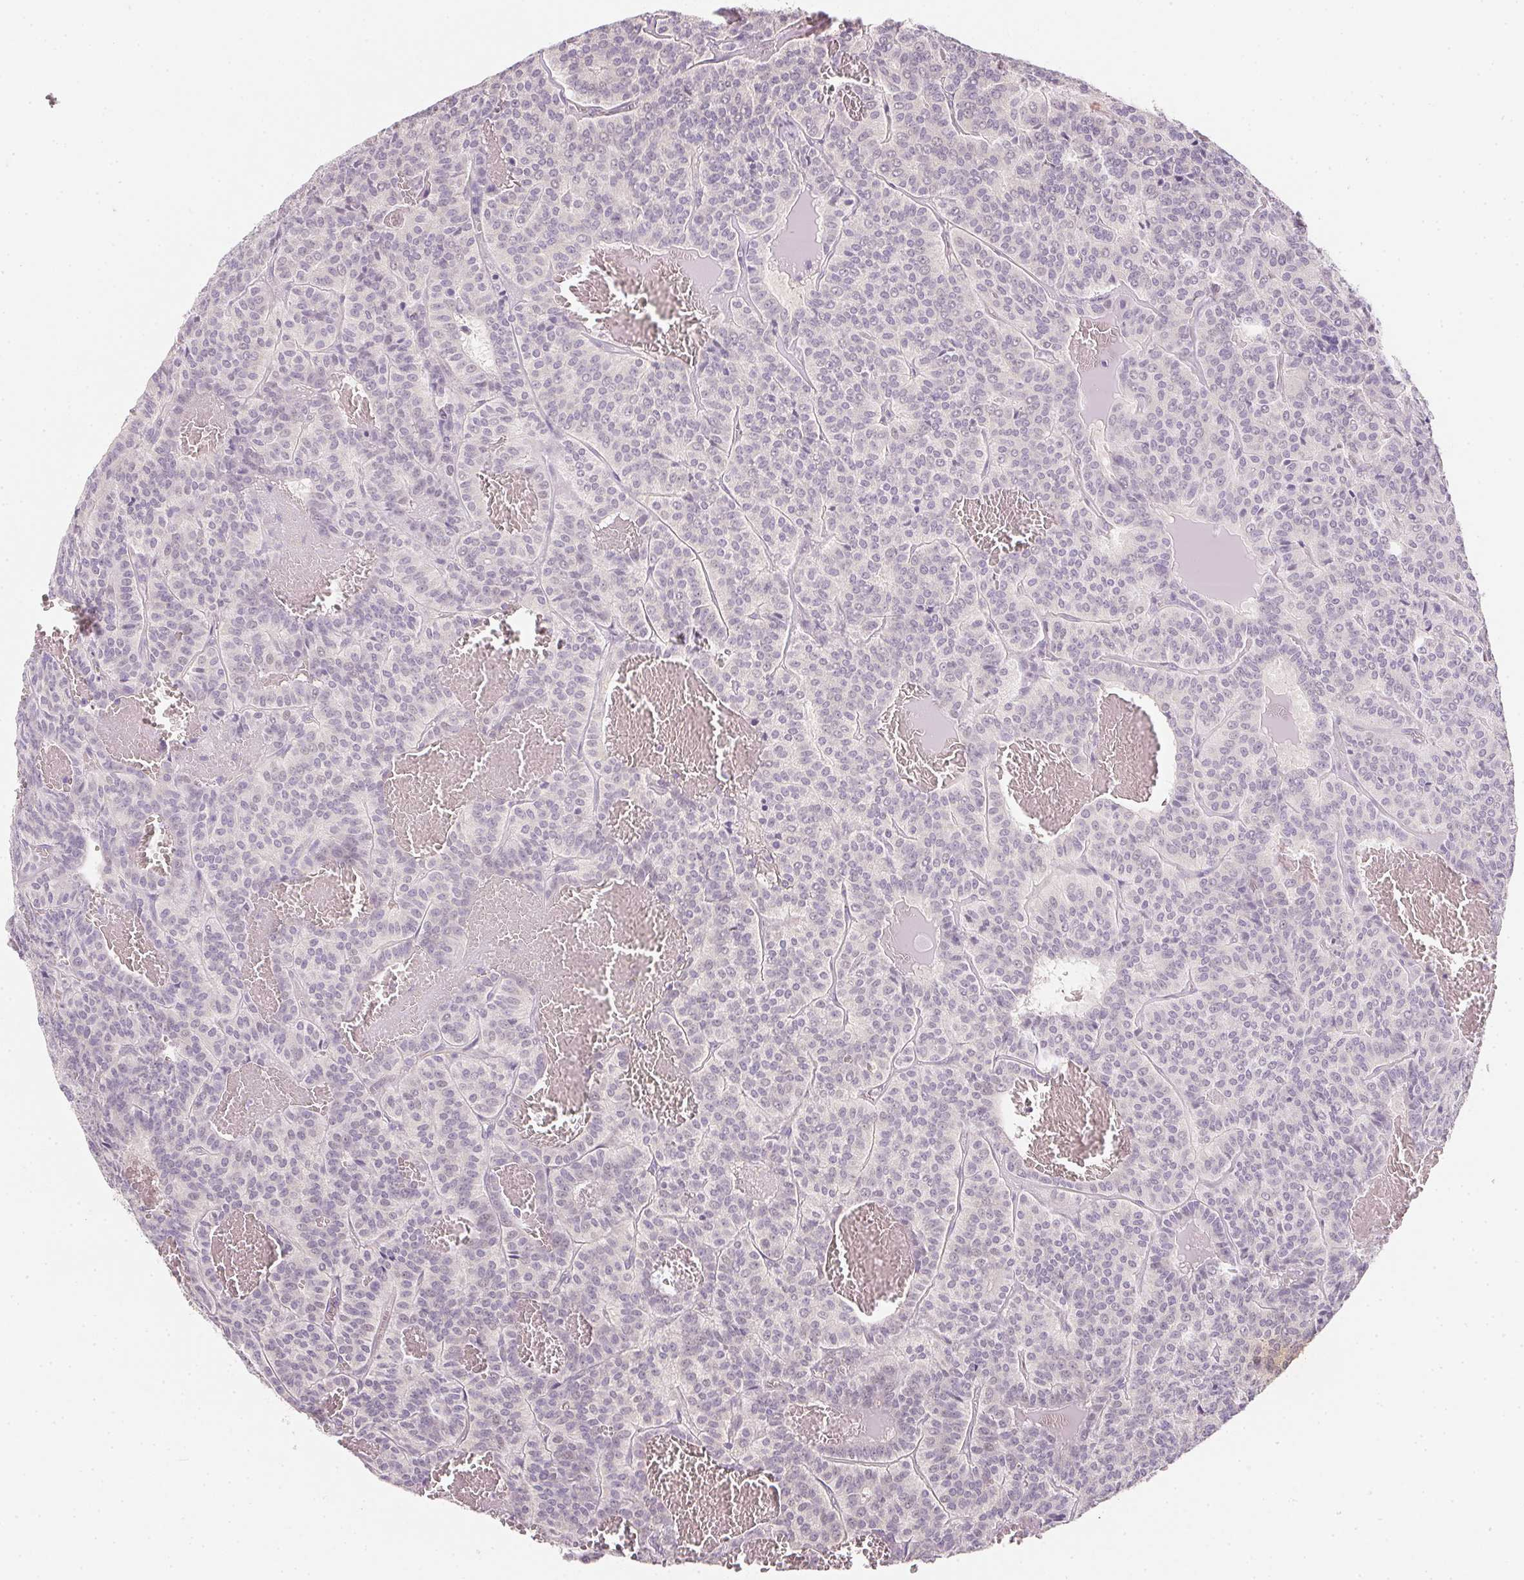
{"staining": {"intensity": "negative", "quantity": "none", "location": "none"}, "tissue": "carcinoid", "cell_type": "Tumor cells", "image_type": "cancer", "snomed": [{"axis": "morphology", "description": "Carcinoid, malignant, NOS"}, {"axis": "topography", "description": "Lung"}], "caption": "High power microscopy micrograph of an IHC micrograph of carcinoid, revealing no significant expression in tumor cells.", "gene": "ZBBX", "patient": {"sex": "male", "age": 70}}